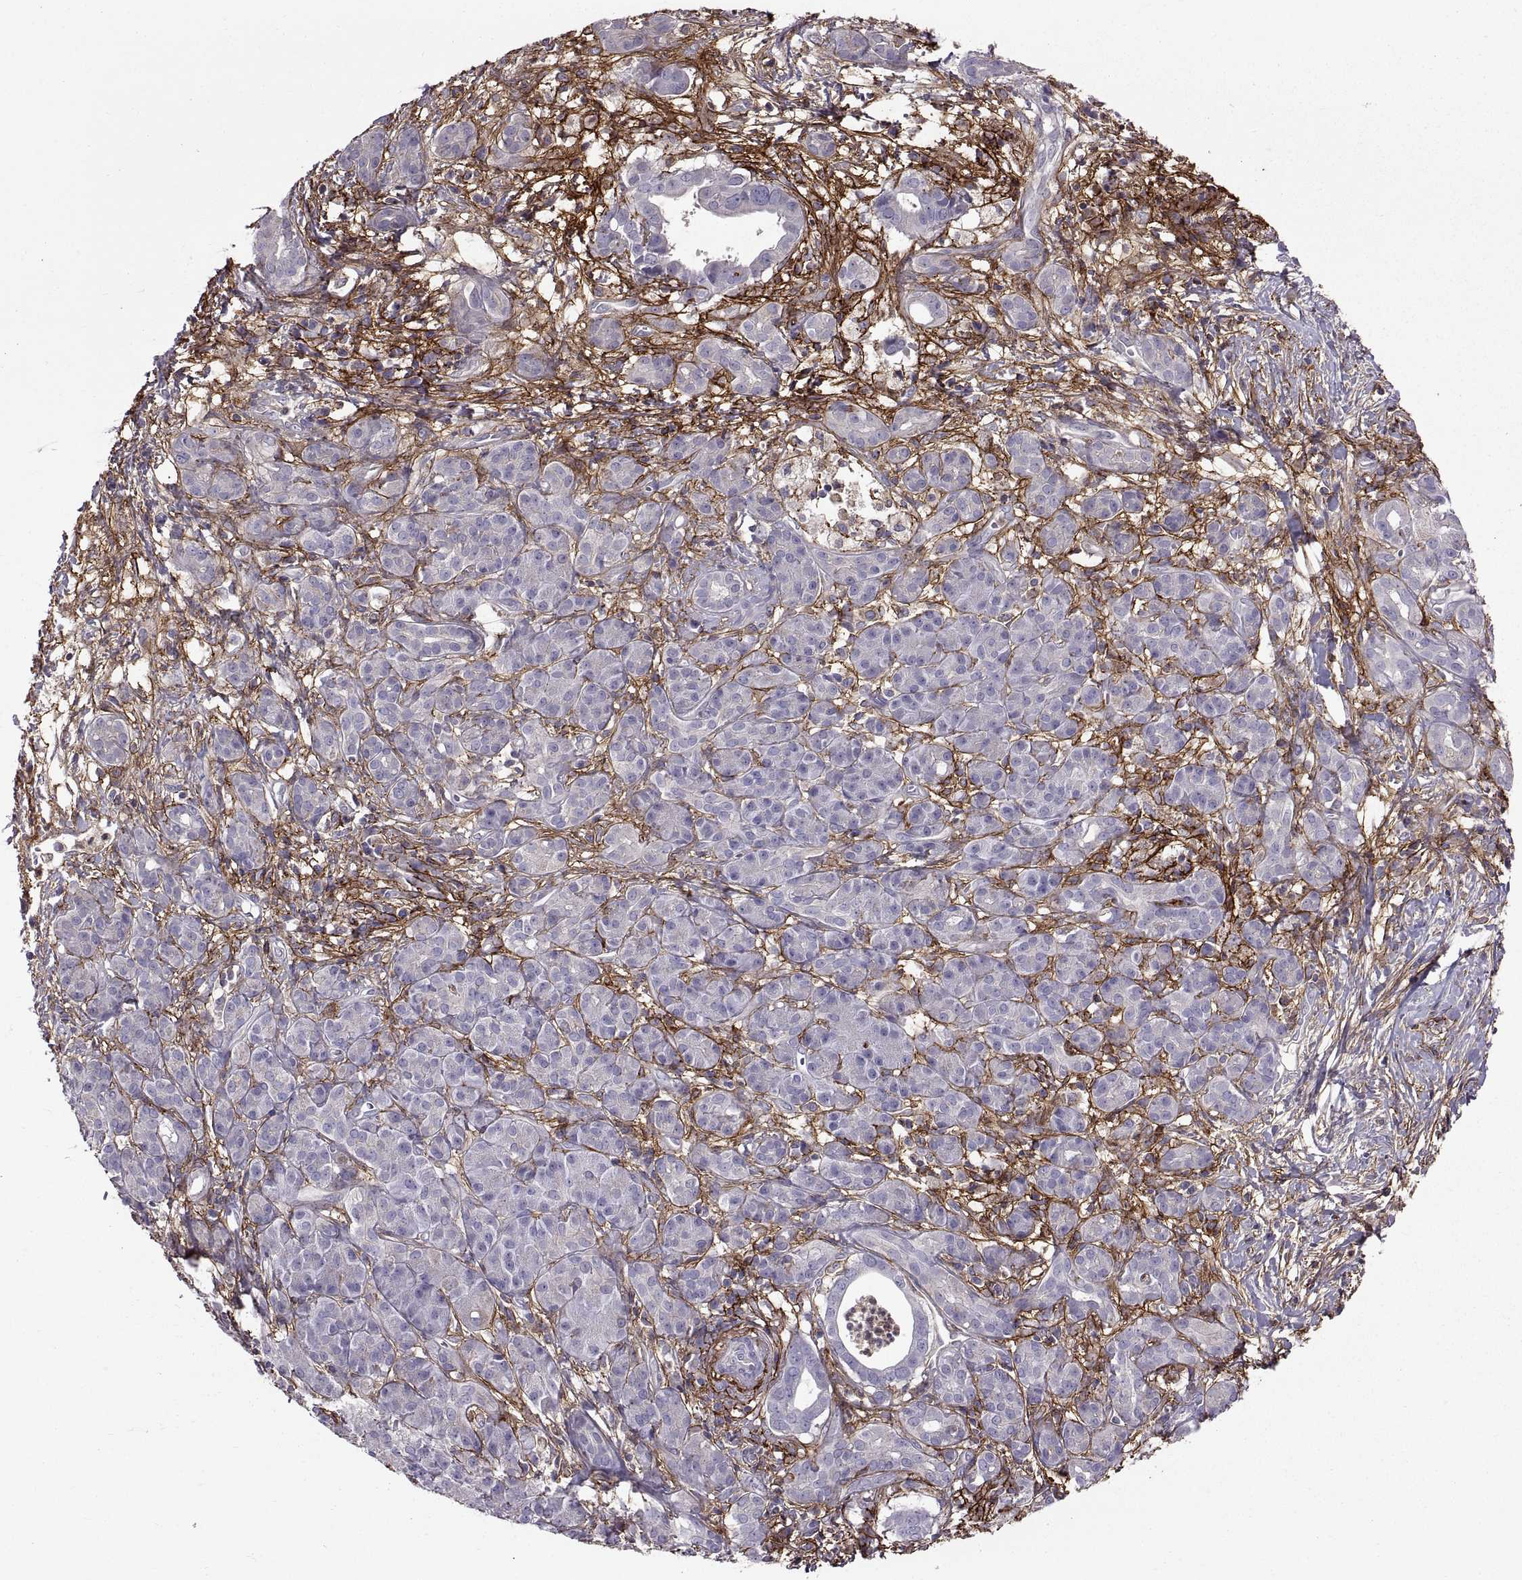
{"staining": {"intensity": "negative", "quantity": "none", "location": "none"}, "tissue": "pancreatic cancer", "cell_type": "Tumor cells", "image_type": "cancer", "snomed": [{"axis": "morphology", "description": "Adenocarcinoma, NOS"}, {"axis": "topography", "description": "Pancreas"}], "caption": "Tumor cells show no significant positivity in pancreatic cancer (adenocarcinoma).", "gene": "EMILIN2", "patient": {"sex": "male", "age": 61}}